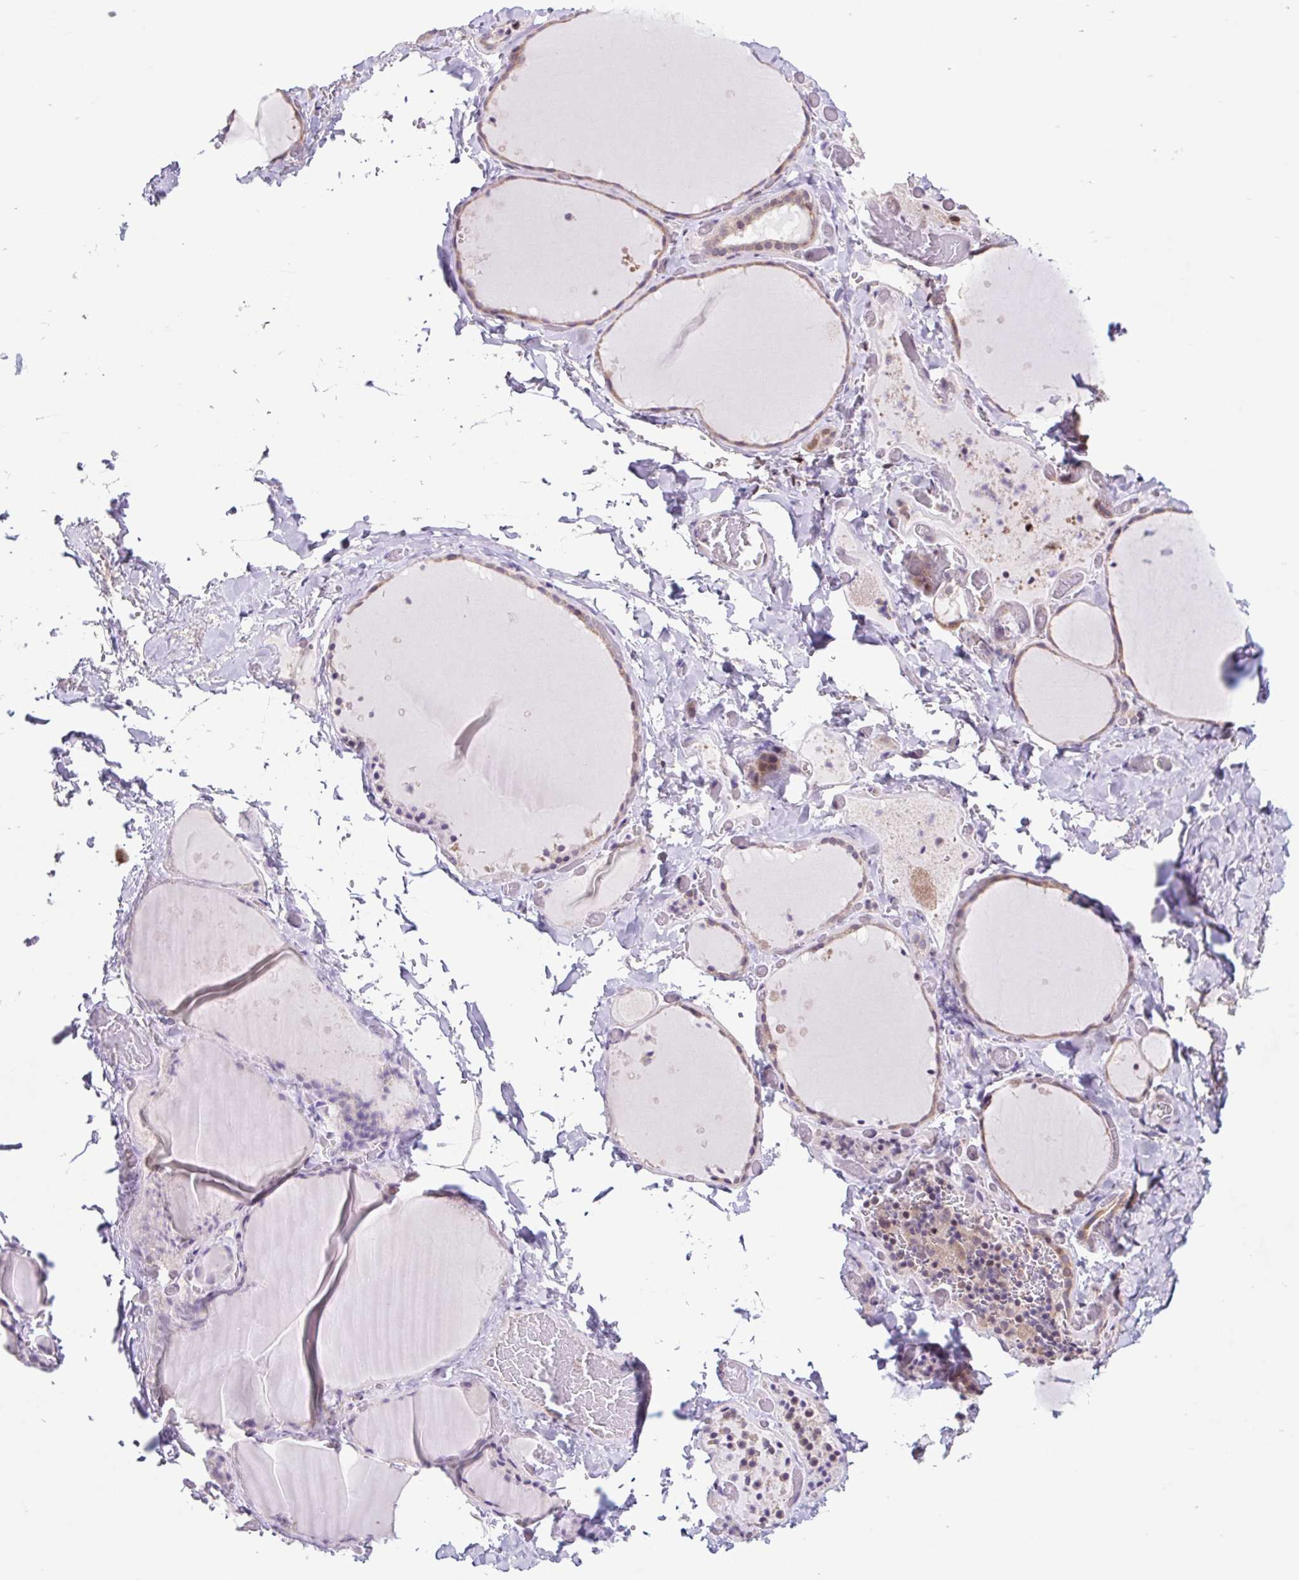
{"staining": {"intensity": "weak", "quantity": "25%-75%", "location": "cytoplasmic/membranous"}, "tissue": "thyroid gland", "cell_type": "Glandular cells", "image_type": "normal", "snomed": [{"axis": "morphology", "description": "Normal tissue, NOS"}, {"axis": "topography", "description": "Thyroid gland"}], "caption": "Protein analysis of unremarkable thyroid gland reveals weak cytoplasmic/membranous positivity in about 25%-75% of glandular cells.", "gene": "HFE", "patient": {"sex": "female", "age": 36}}